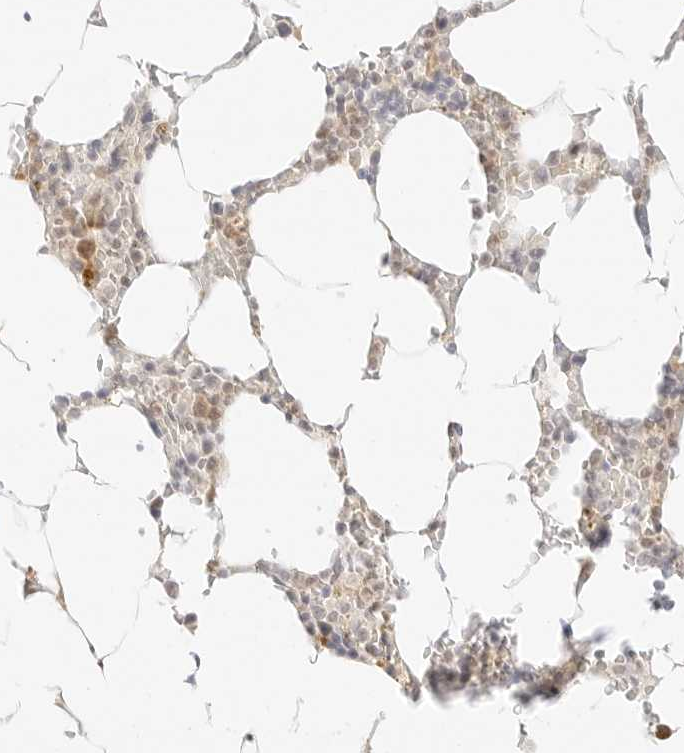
{"staining": {"intensity": "moderate", "quantity": "25%-75%", "location": "cytoplasmic/membranous"}, "tissue": "bone marrow", "cell_type": "Hematopoietic cells", "image_type": "normal", "snomed": [{"axis": "morphology", "description": "Normal tissue, NOS"}, {"axis": "topography", "description": "Bone marrow"}], "caption": "Moderate cytoplasmic/membranous positivity for a protein is identified in approximately 25%-75% of hematopoietic cells of normal bone marrow using IHC.", "gene": "GNAS", "patient": {"sex": "male", "age": 70}}